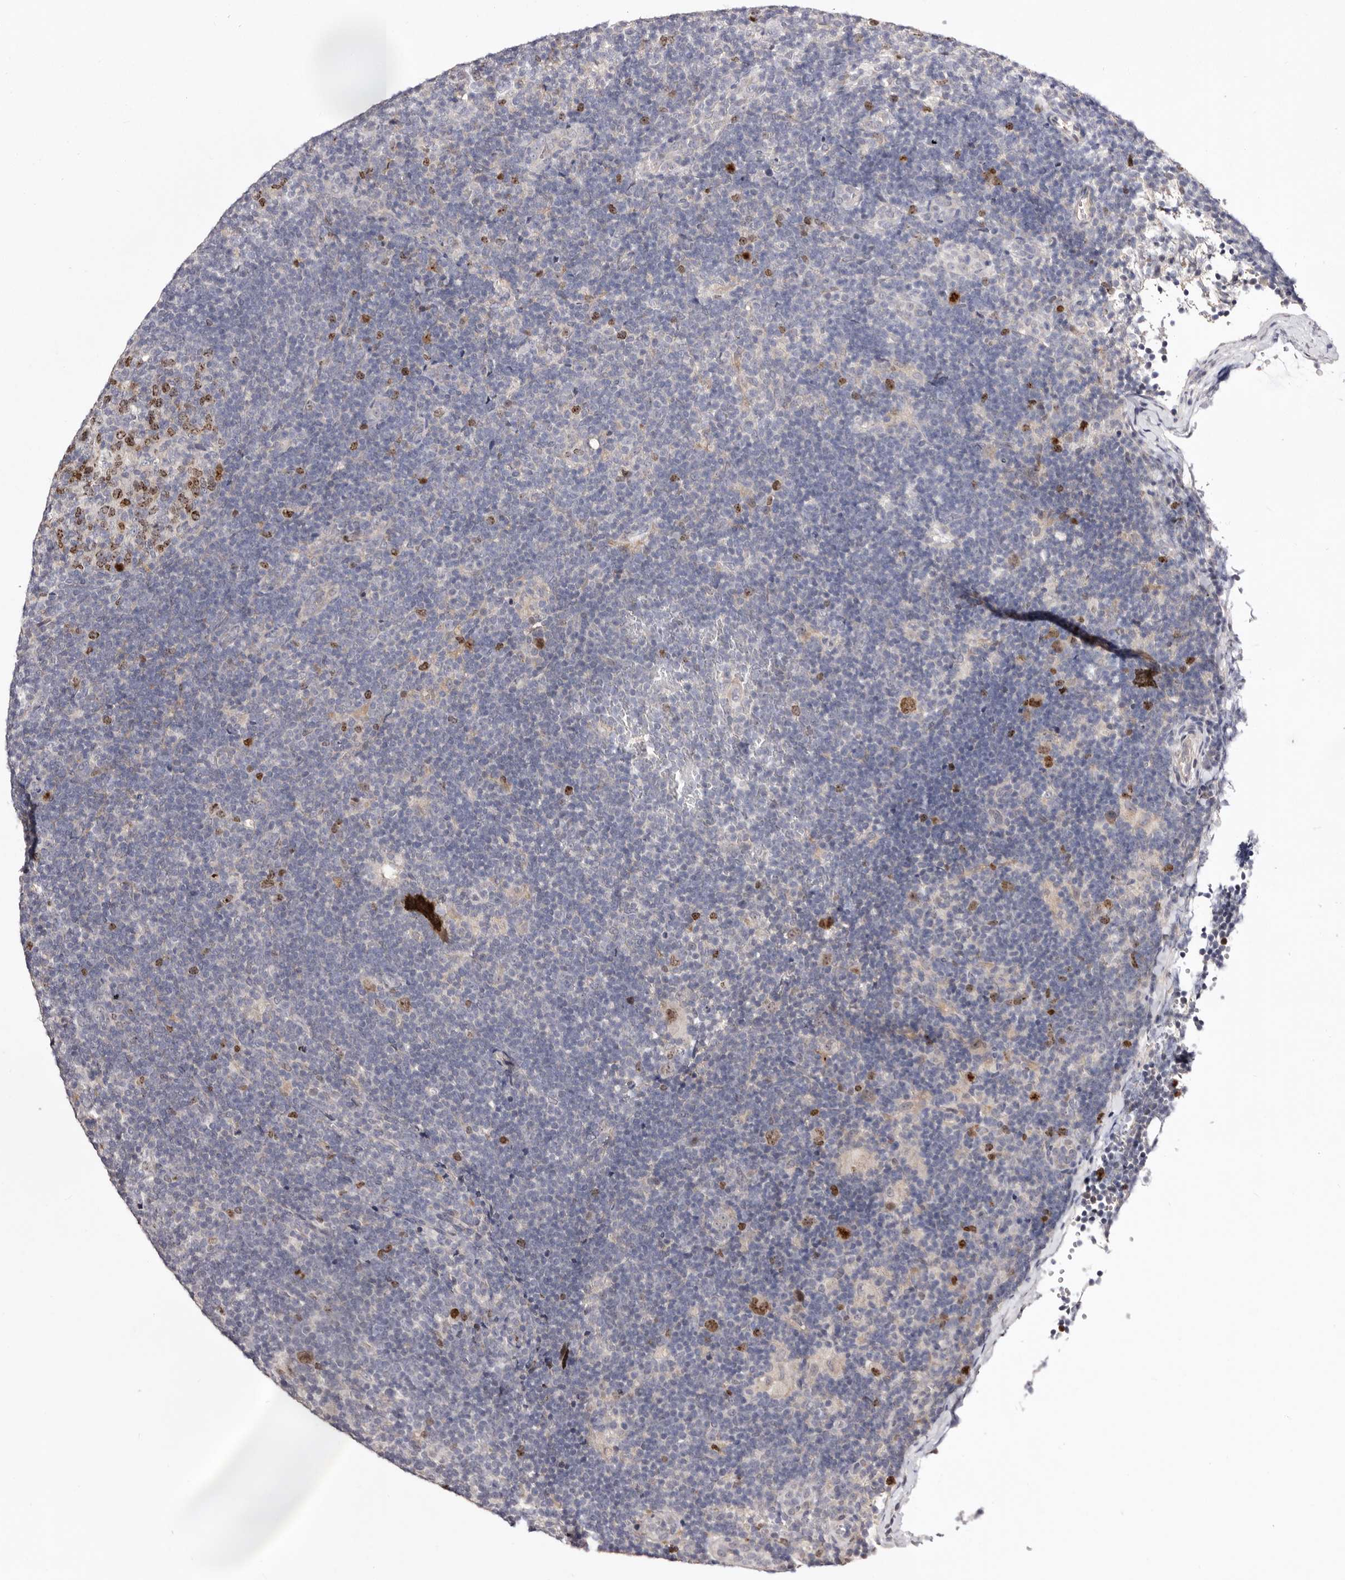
{"staining": {"intensity": "moderate", "quantity": ">75%", "location": "nuclear"}, "tissue": "lymphoma", "cell_type": "Tumor cells", "image_type": "cancer", "snomed": [{"axis": "morphology", "description": "Hodgkin's disease, NOS"}, {"axis": "topography", "description": "Lymph node"}], "caption": "A brown stain highlights moderate nuclear expression of a protein in Hodgkin's disease tumor cells.", "gene": "CDCA8", "patient": {"sex": "female", "age": 57}}